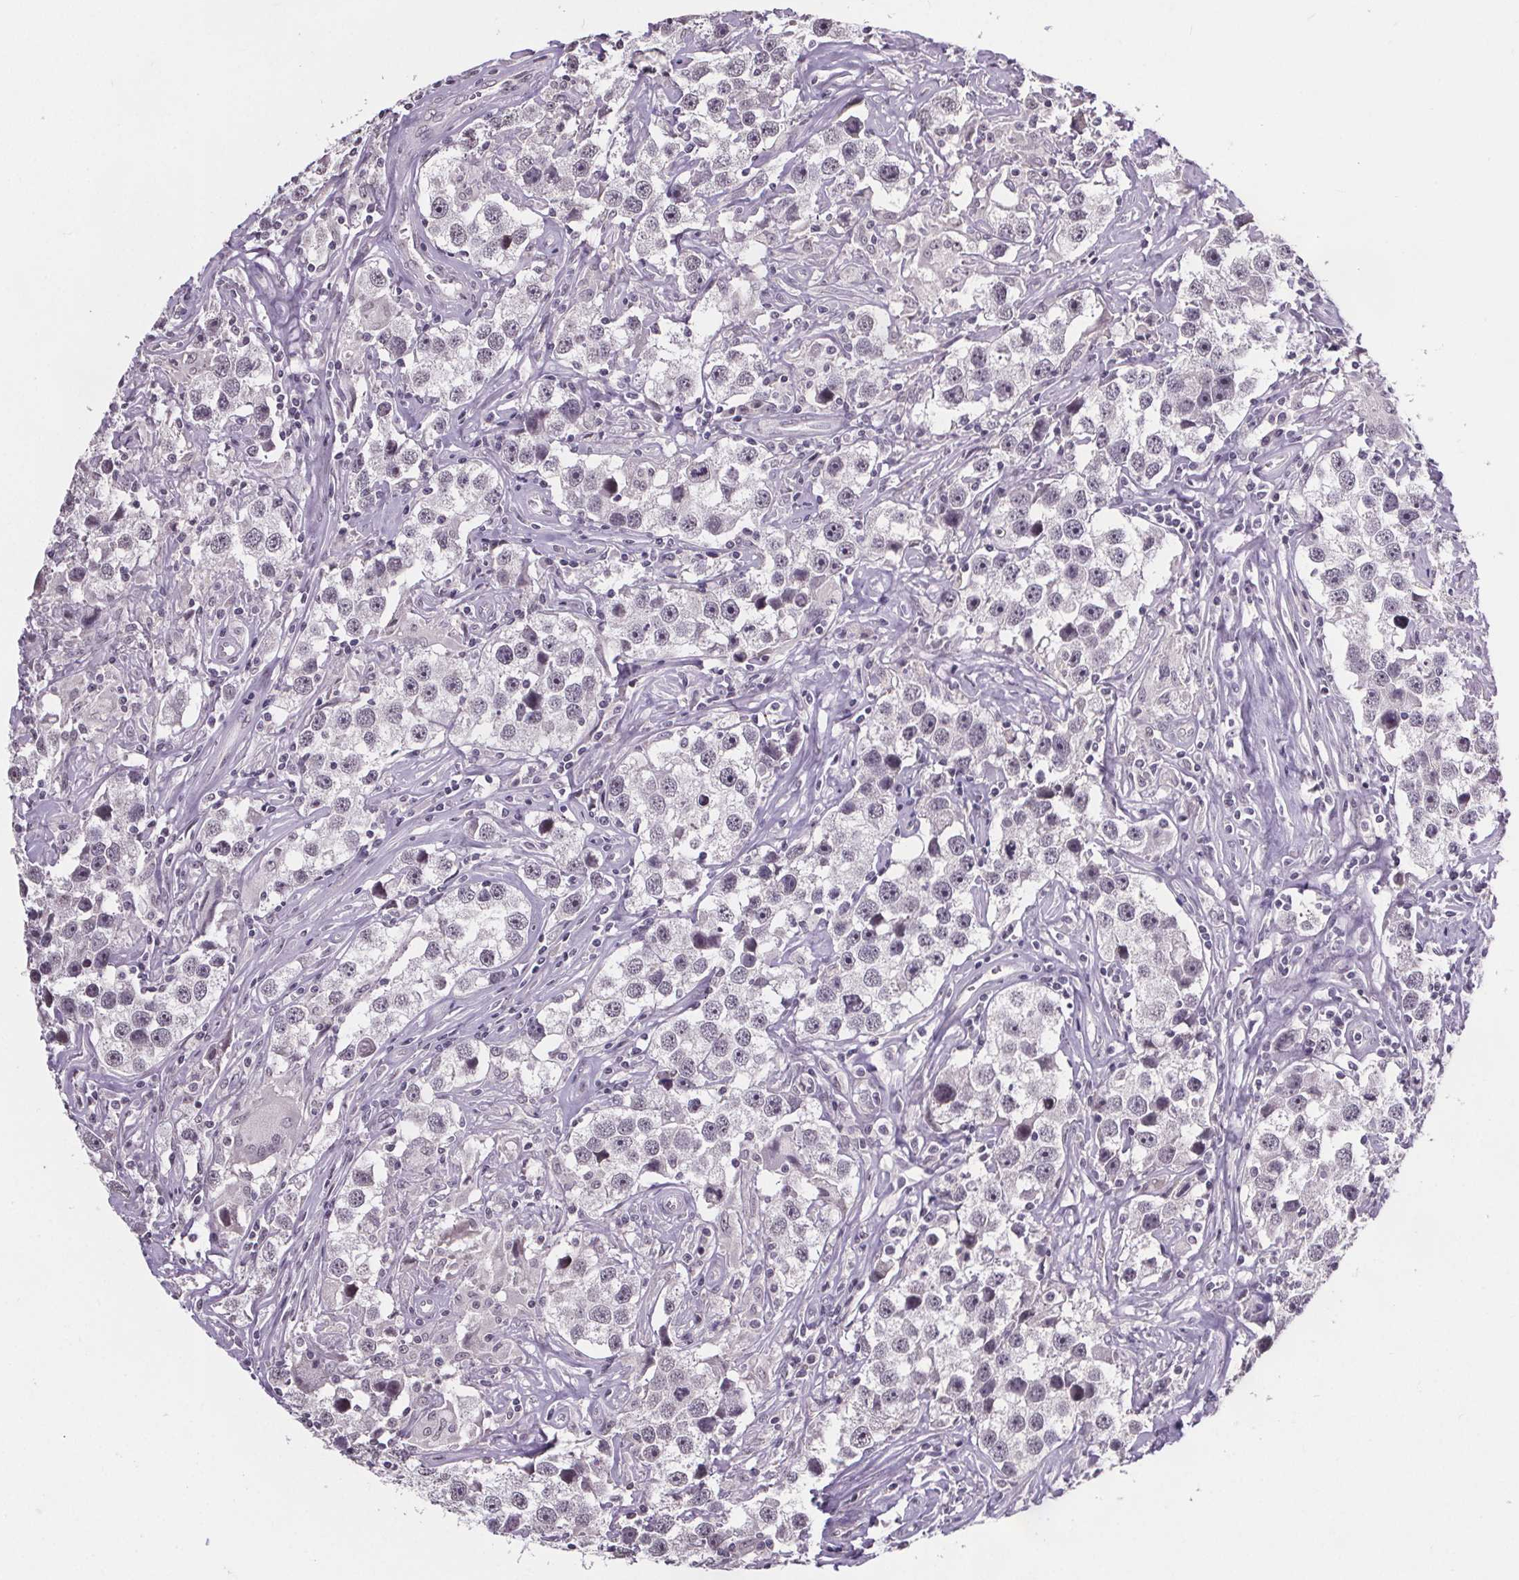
{"staining": {"intensity": "negative", "quantity": "none", "location": "none"}, "tissue": "testis cancer", "cell_type": "Tumor cells", "image_type": "cancer", "snomed": [{"axis": "morphology", "description": "Seminoma, NOS"}, {"axis": "topography", "description": "Testis"}], "caption": "Immunohistochemistry micrograph of seminoma (testis) stained for a protein (brown), which exhibits no positivity in tumor cells.", "gene": "NKX6-1", "patient": {"sex": "male", "age": 49}}